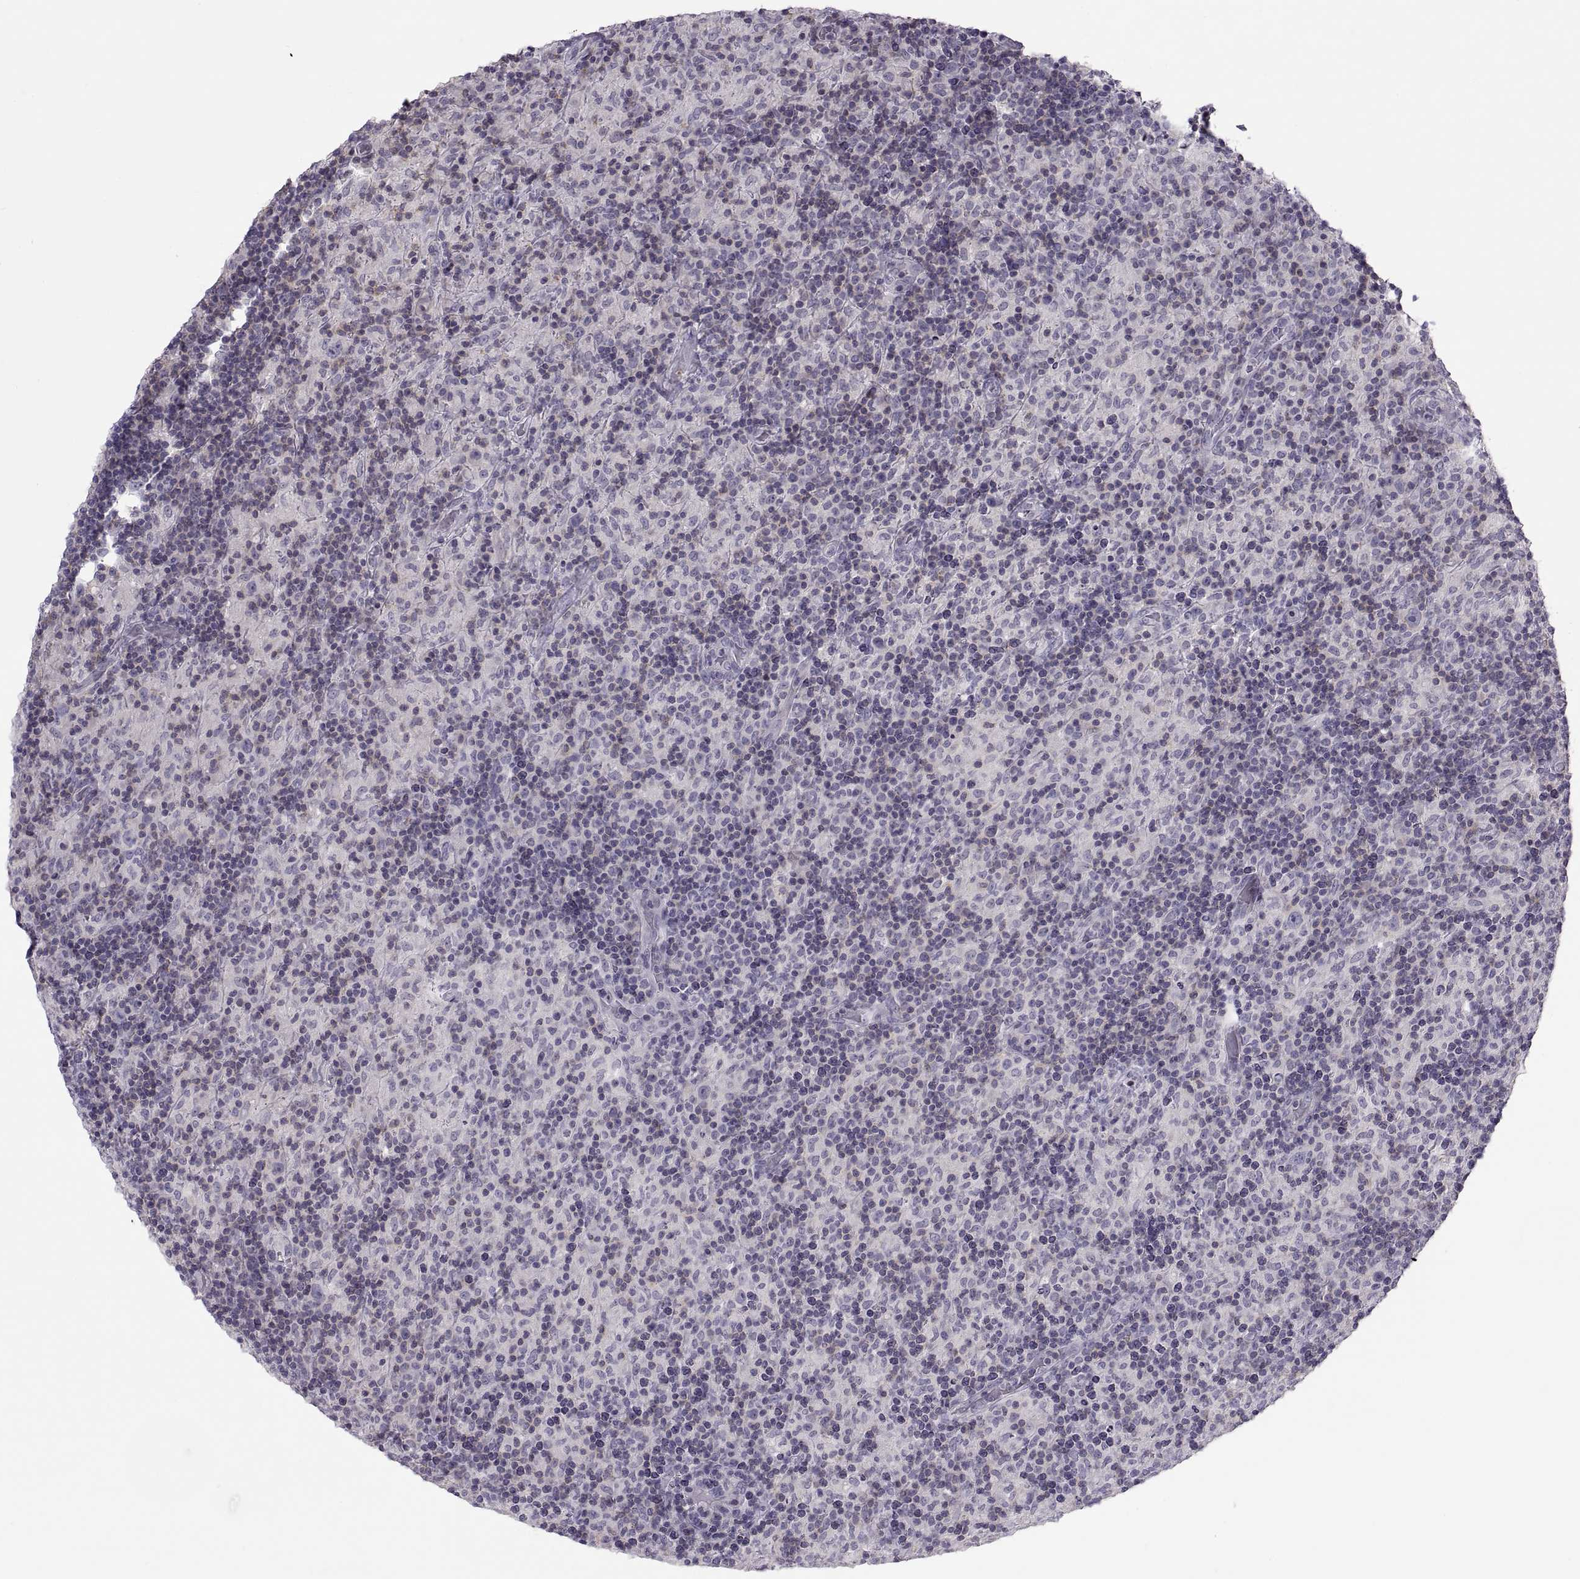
{"staining": {"intensity": "negative", "quantity": "none", "location": "none"}, "tissue": "lymphoma", "cell_type": "Tumor cells", "image_type": "cancer", "snomed": [{"axis": "morphology", "description": "Hodgkin's disease, NOS"}, {"axis": "topography", "description": "Lymph node"}], "caption": "Immunohistochemistry image of human Hodgkin's disease stained for a protein (brown), which exhibits no positivity in tumor cells. (DAB immunohistochemistry with hematoxylin counter stain).", "gene": "TTC21A", "patient": {"sex": "male", "age": 70}}